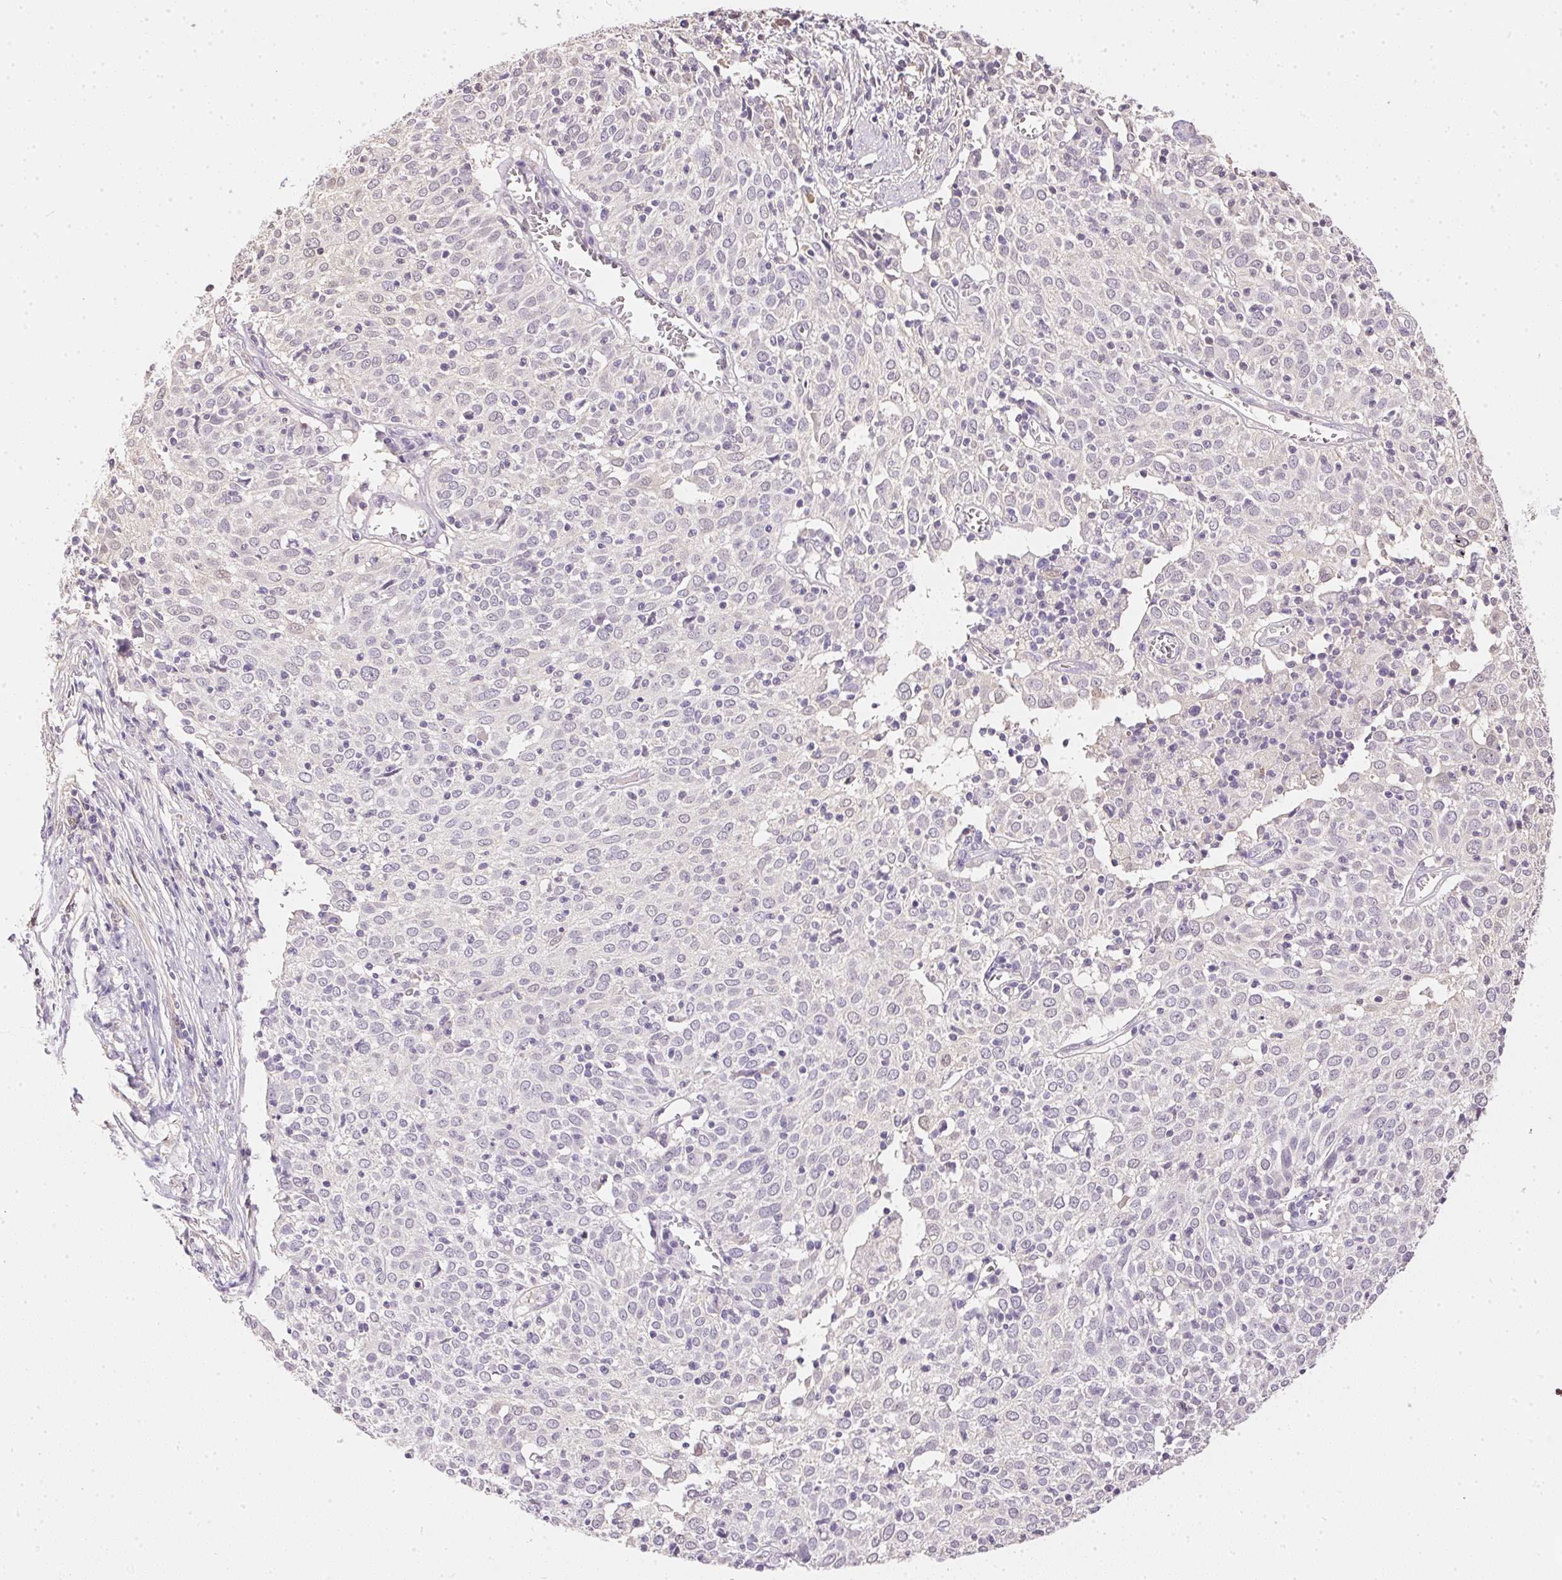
{"staining": {"intensity": "negative", "quantity": "none", "location": "none"}, "tissue": "cervical cancer", "cell_type": "Tumor cells", "image_type": "cancer", "snomed": [{"axis": "morphology", "description": "Squamous cell carcinoma, NOS"}, {"axis": "topography", "description": "Cervix"}], "caption": "DAB (3,3'-diaminobenzidine) immunohistochemical staining of human cervical cancer reveals no significant expression in tumor cells.", "gene": "S100A3", "patient": {"sex": "female", "age": 39}}